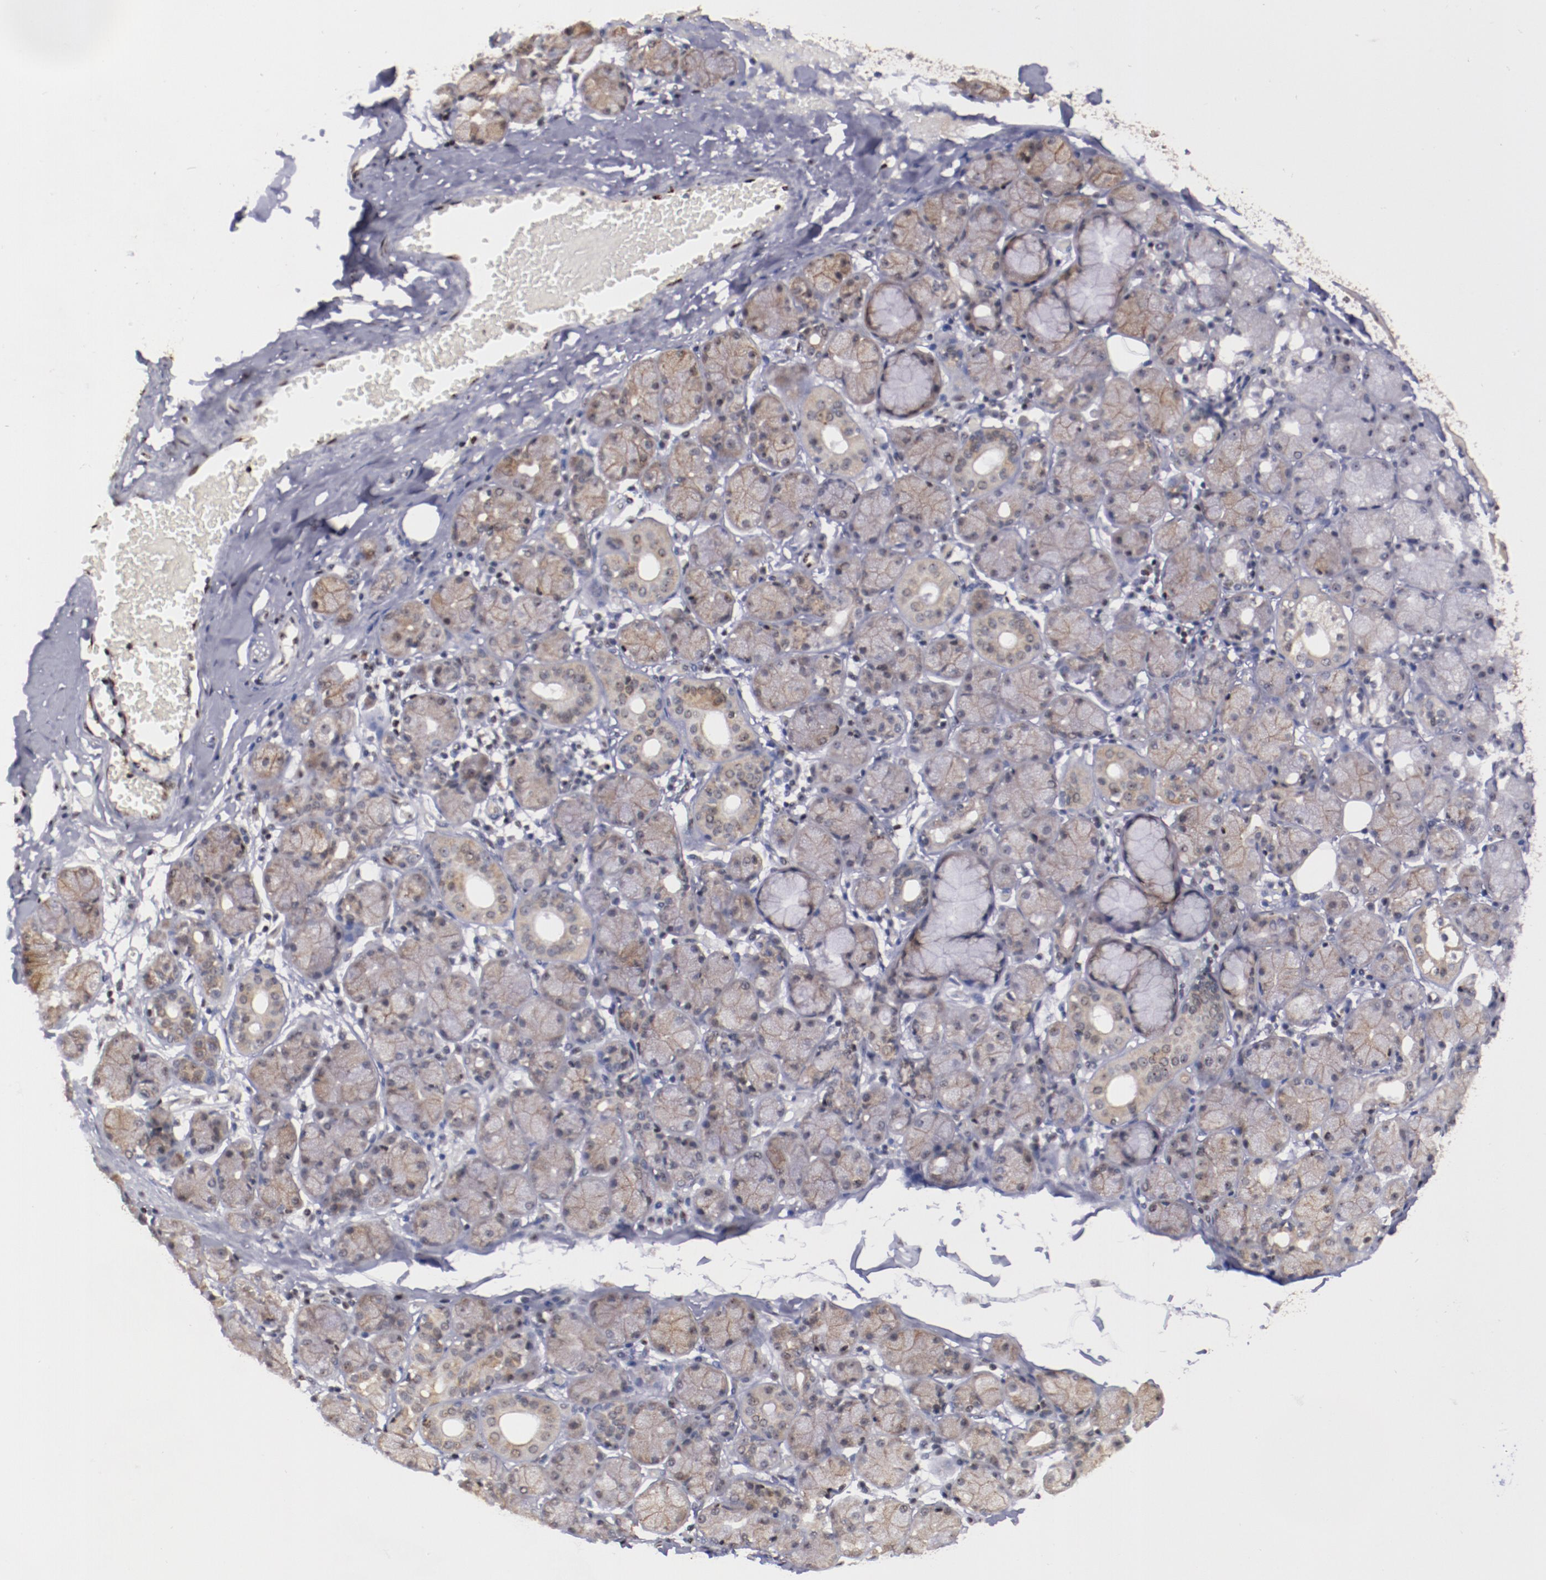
{"staining": {"intensity": "moderate", "quantity": ">75%", "location": "cytoplasmic/membranous,nuclear"}, "tissue": "salivary gland", "cell_type": "Glandular cells", "image_type": "normal", "snomed": [{"axis": "morphology", "description": "Normal tissue, NOS"}, {"axis": "topography", "description": "Salivary gland"}], "caption": "A high-resolution micrograph shows immunohistochemistry staining of normal salivary gland, which demonstrates moderate cytoplasmic/membranous,nuclear expression in about >75% of glandular cells.", "gene": "DDX24", "patient": {"sex": "female", "age": 24}}